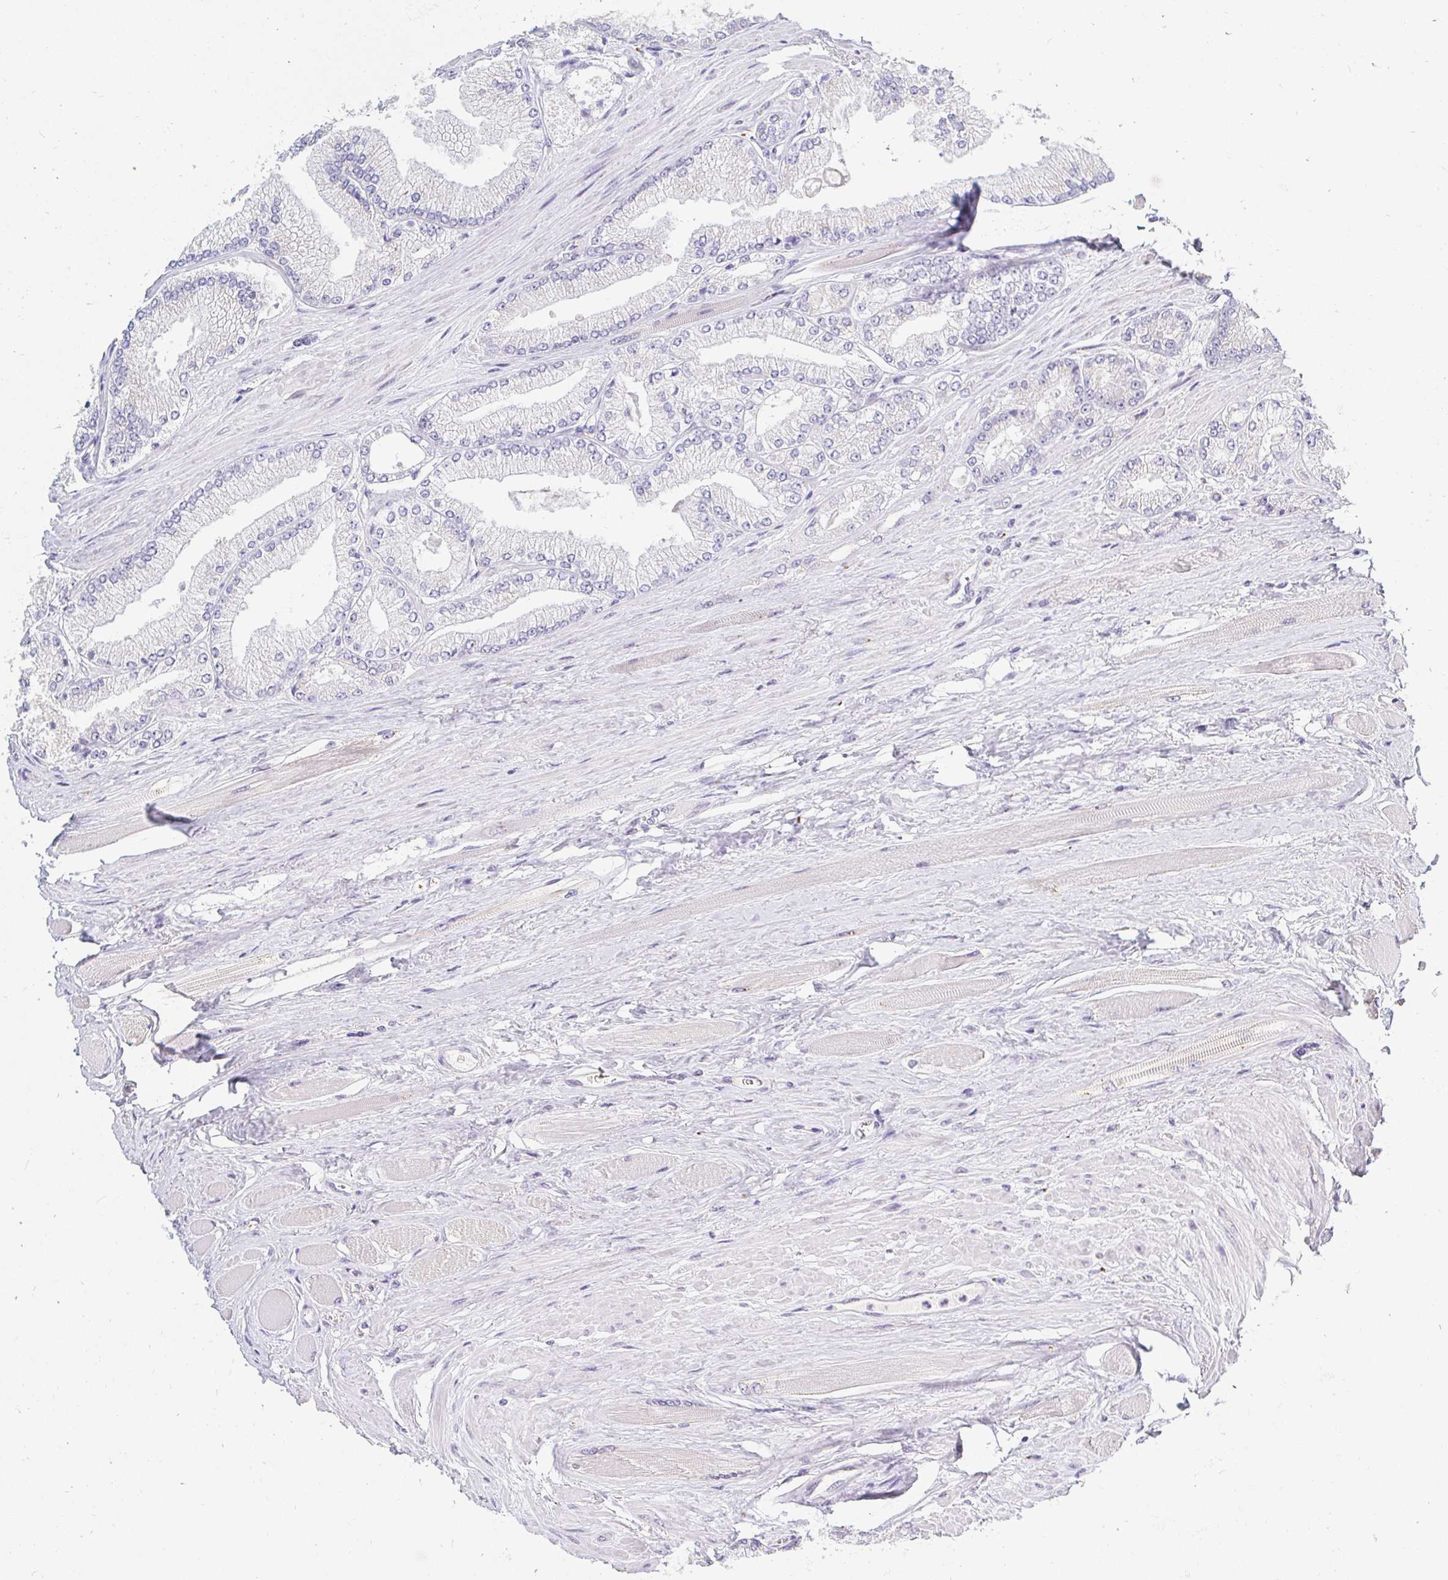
{"staining": {"intensity": "negative", "quantity": "none", "location": "none"}, "tissue": "prostate cancer", "cell_type": "Tumor cells", "image_type": "cancer", "snomed": [{"axis": "morphology", "description": "Adenocarcinoma, Low grade"}, {"axis": "topography", "description": "Prostate"}], "caption": "A high-resolution image shows IHC staining of adenocarcinoma (low-grade) (prostate), which demonstrates no significant positivity in tumor cells. The staining is performed using DAB (3,3'-diaminobenzidine) brown chromogen with nuclei counter-stained in using hematoxylin.", "gene": "OR51D1", "patient": {"sex": "male", "age": 67}}